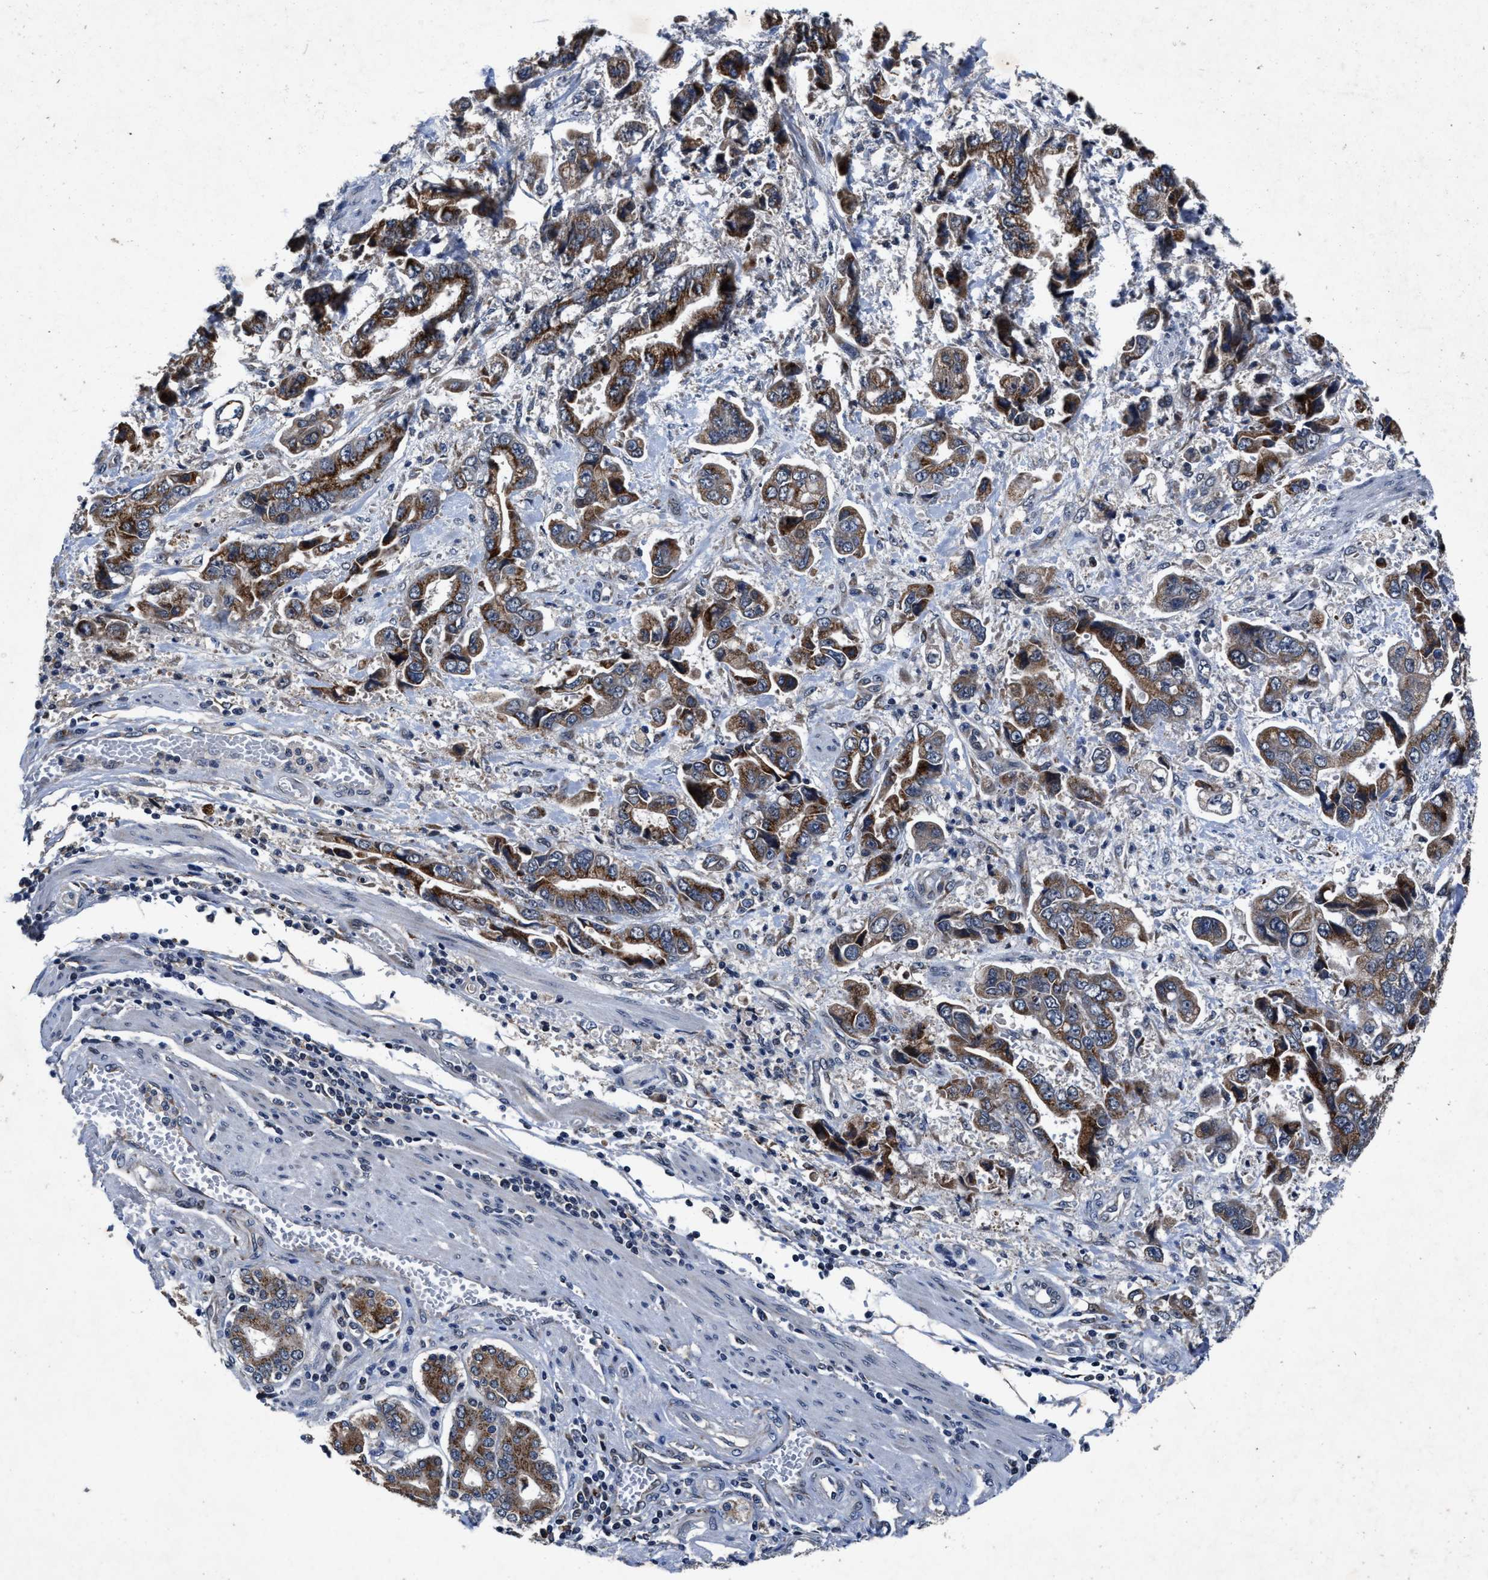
{"staining": {"intensity": "moderate", "quantity": ">75%", "location": "cytoplasmic/membranous"}, "tissue": "stomach cancer", "cell_type": "Tumor cells", "image_type": "cancer", "snomed": [{"axis": "morphology", "description": "Normal tissue, NOS"}, {"axis": "morphology", "description": "Adenocarcinoma, NOS"}, {"axis": "topography", "description": "Stomach"}], "caption": "The photomicrograph reveals staining of stomach adenocarcinoma, revealing moderate cytoplasmic/membranous protein expression (brown color) within tumor cells. Nuclei are stained in blue.", "gene": "TMEM53", "patient": {"sex": "male", "age": 62}}